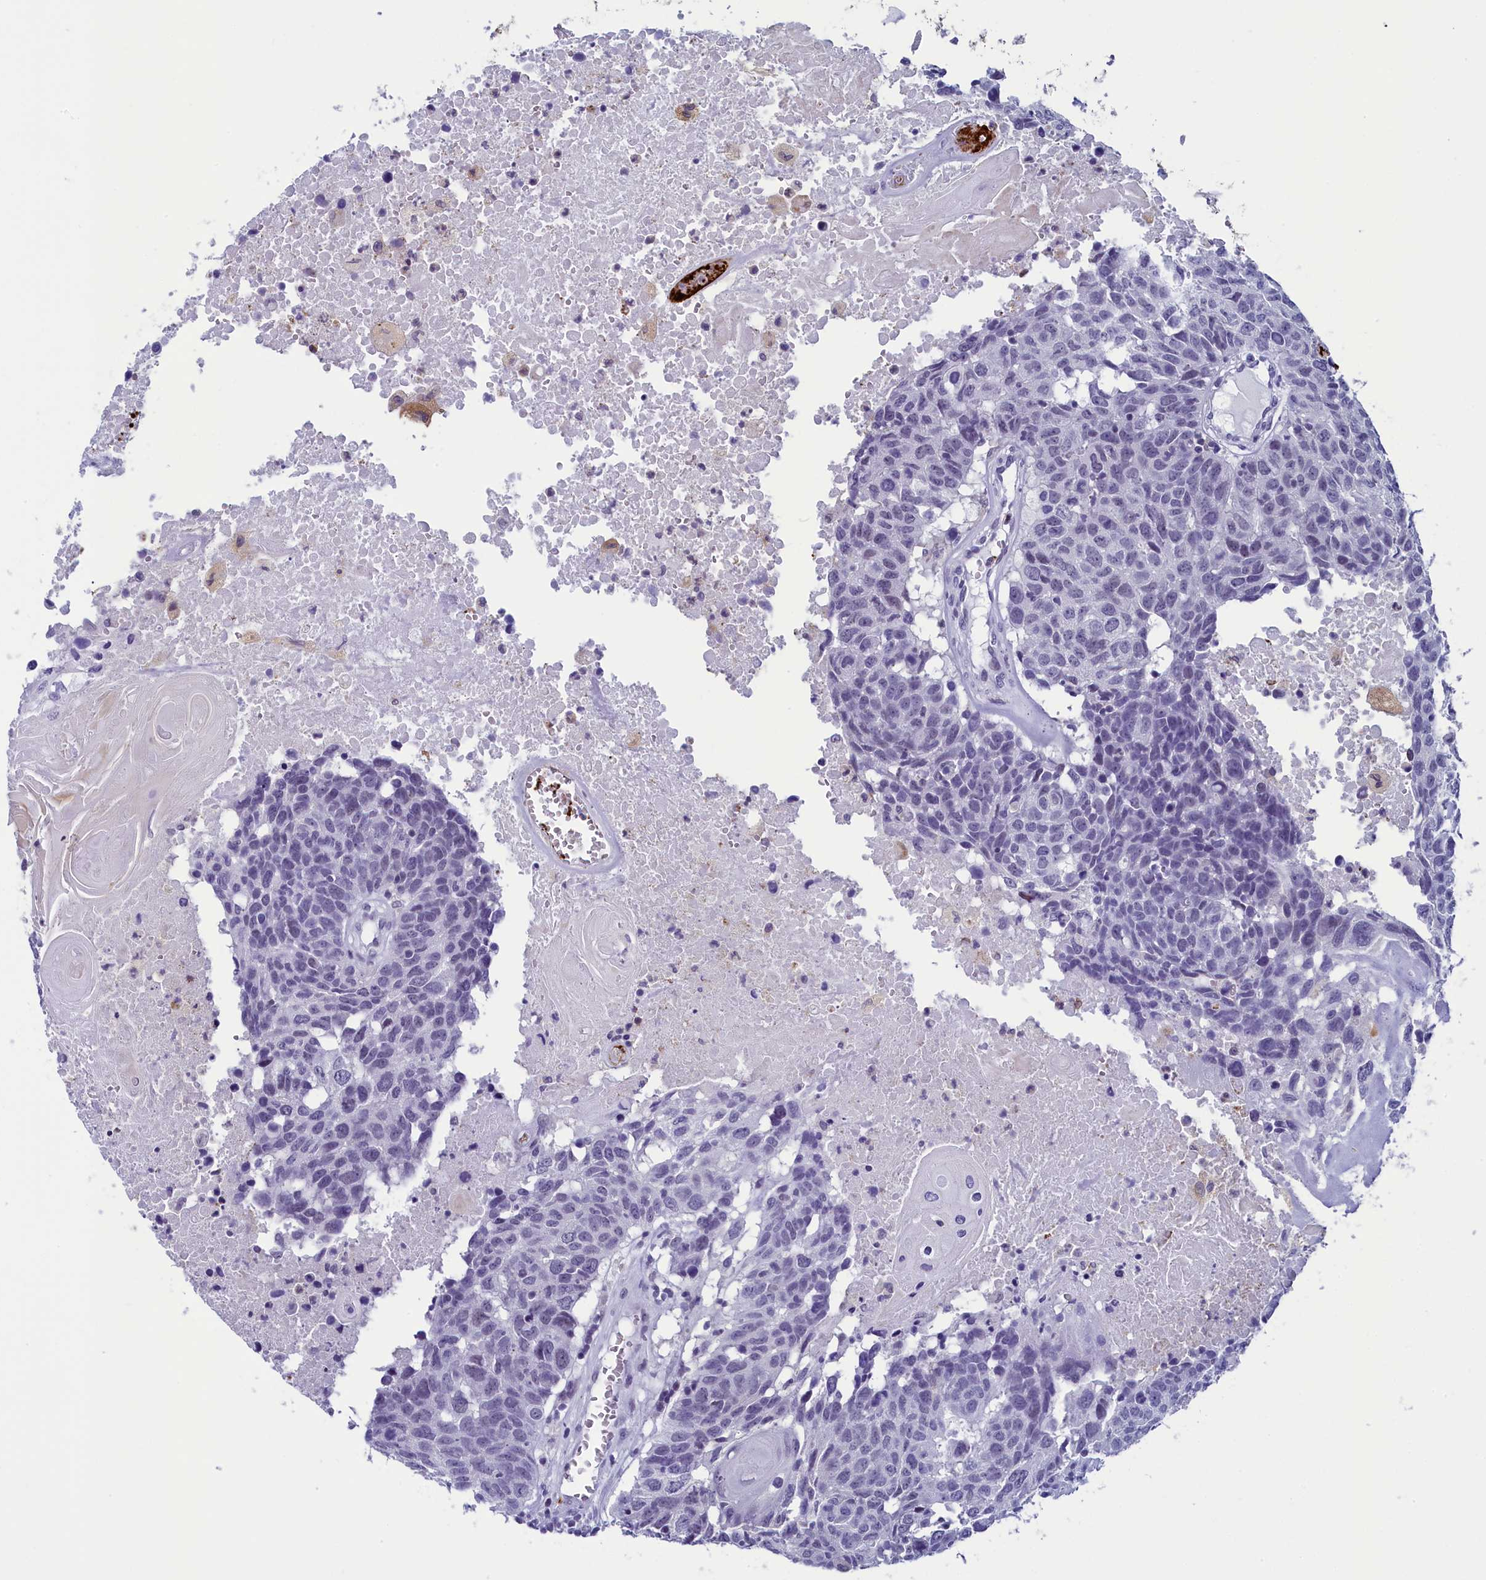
{"staining": {"intensity": "negative", "quantity": "none", "location": "none"}, "tissue": "head and neck cancer", "cell_type": "Tumor cells", "image_type": "cancer", "snomed": [{"axis": "morphology", "description": "Squamous cell carcinoma, NOS"}, {"axis": "topography", "description": "Head-Neck"}], "caption": "Image shows no protein staining in tumor cells of head and neck squamous cell carcinoma tissue.", "gene": "AIFM2", "patient": {"sex": "male", "age": 66}}